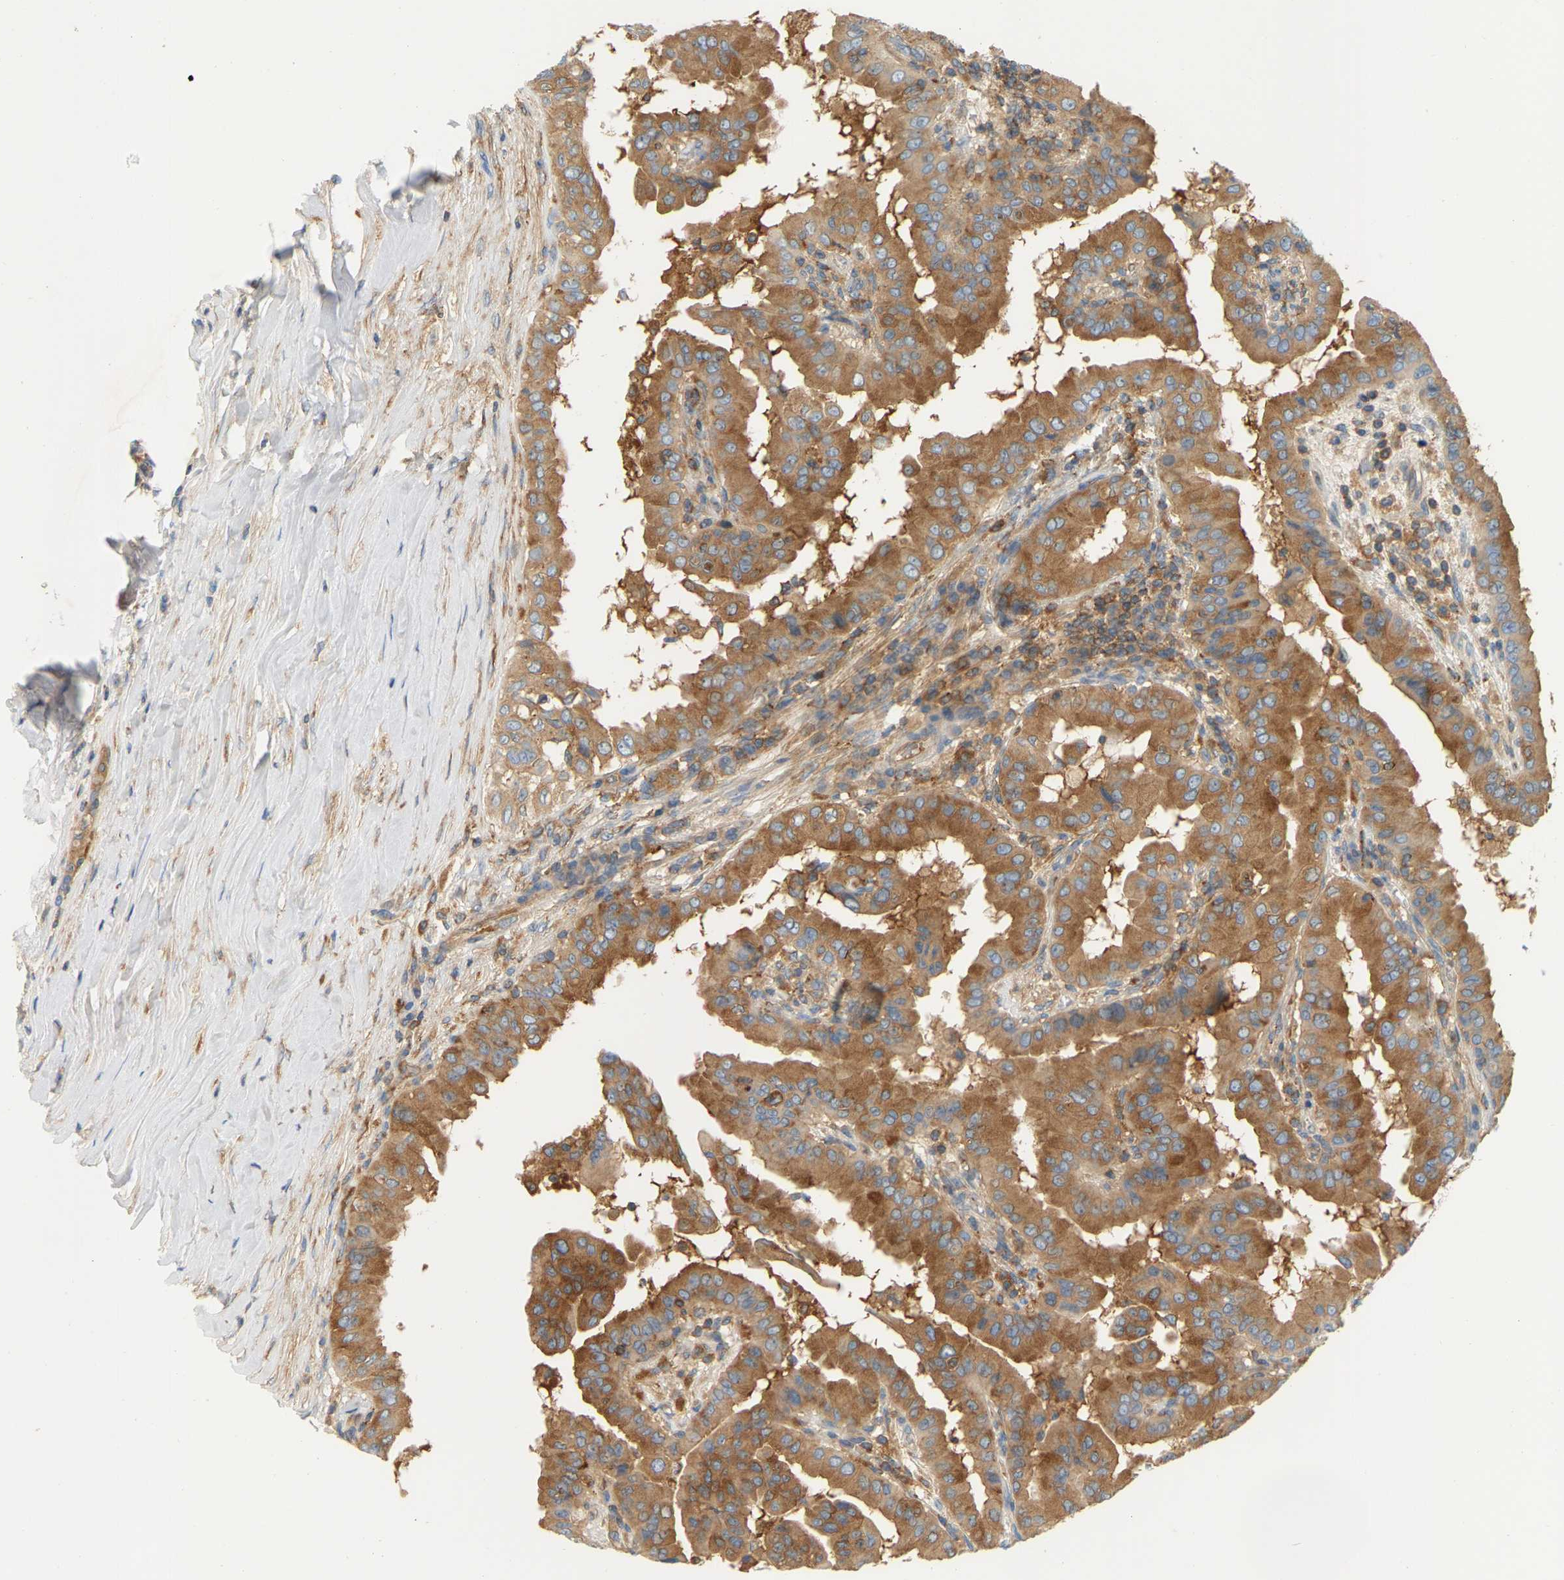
{"staining": {"intensity": "moderate", "quantity": ">75%", "location": "cytoplasmic/membranous"}, "tissue": "thyroid cancer", "cell_type": "Tumor cells", "image_type": "cancer", "snomed": [{"axis": "morphology", "description": "Papillary adenocarcinoma, NOS"}, {"axis": "topography", "description": "Thyroid gland"}], "caption": "Tumor cells reveal medium levels of moderate cytoplasmic/membranous staining in approximately >75% of cells in human thyroid cancer (papillary adenocarcinoma).", "gene": "AKAP13", "patient": {"sex": "male", "age": 33}}